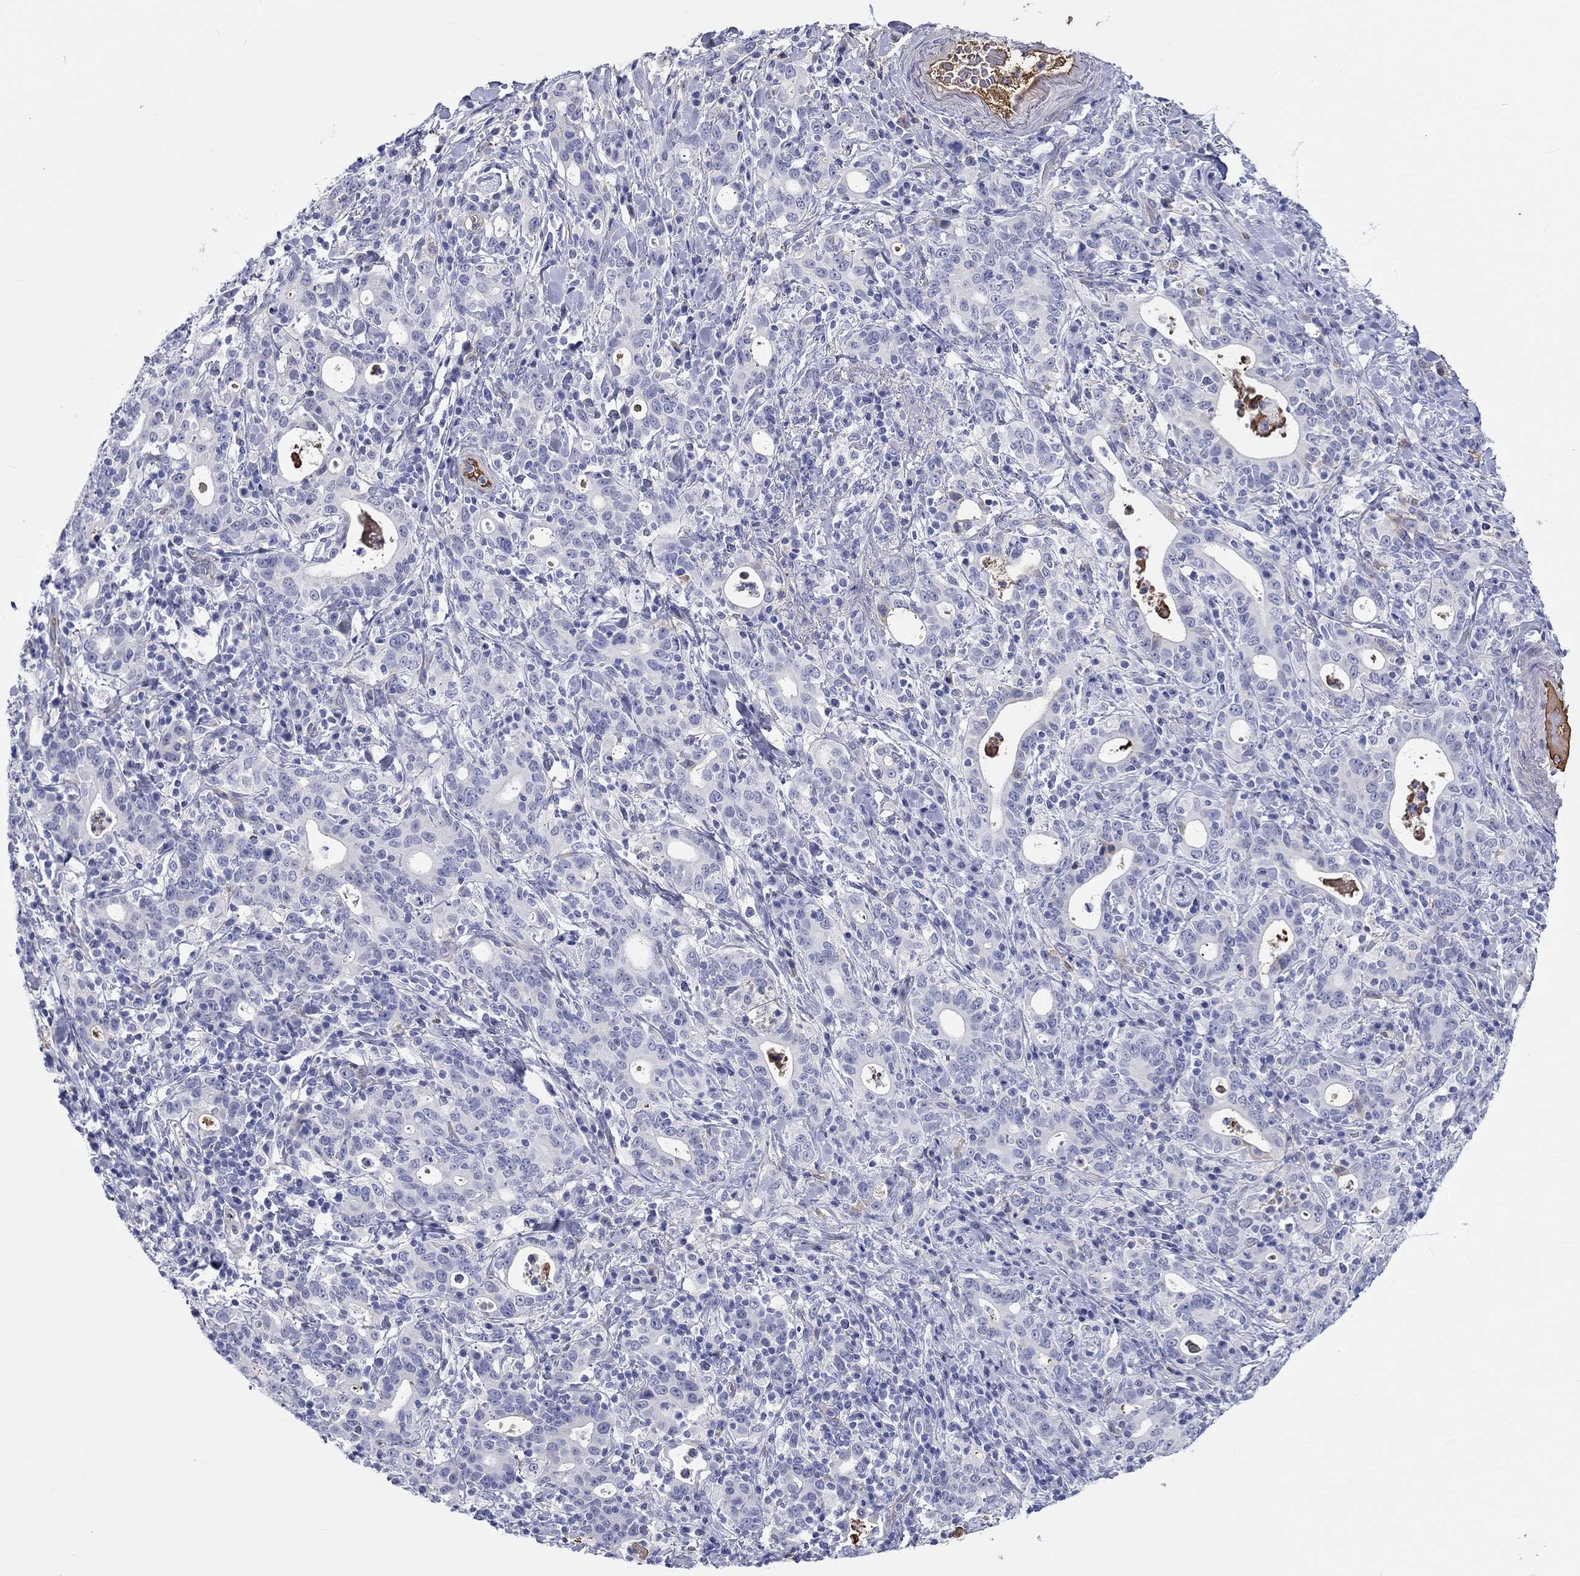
{"staining": {"intensity": "negative", "quantity": "none", "location": "none"}, "tissue": "stomach cancer", "cell_type": "Tumor cells", "image_type": "cancer", "snomed": [{"axis": "morphology", "description": "Adenocarcinoma, NOS"}, {"axis": "topography", "description": "Stomach"}], "caption": "IHC histopathology image of neoplastic tissue: stomach adenocarcinoma stained with DAB shows no significant protein expression in tumor cells.", "gene": "CDY2B", "patient": {"sex": "male", "age": 79}}